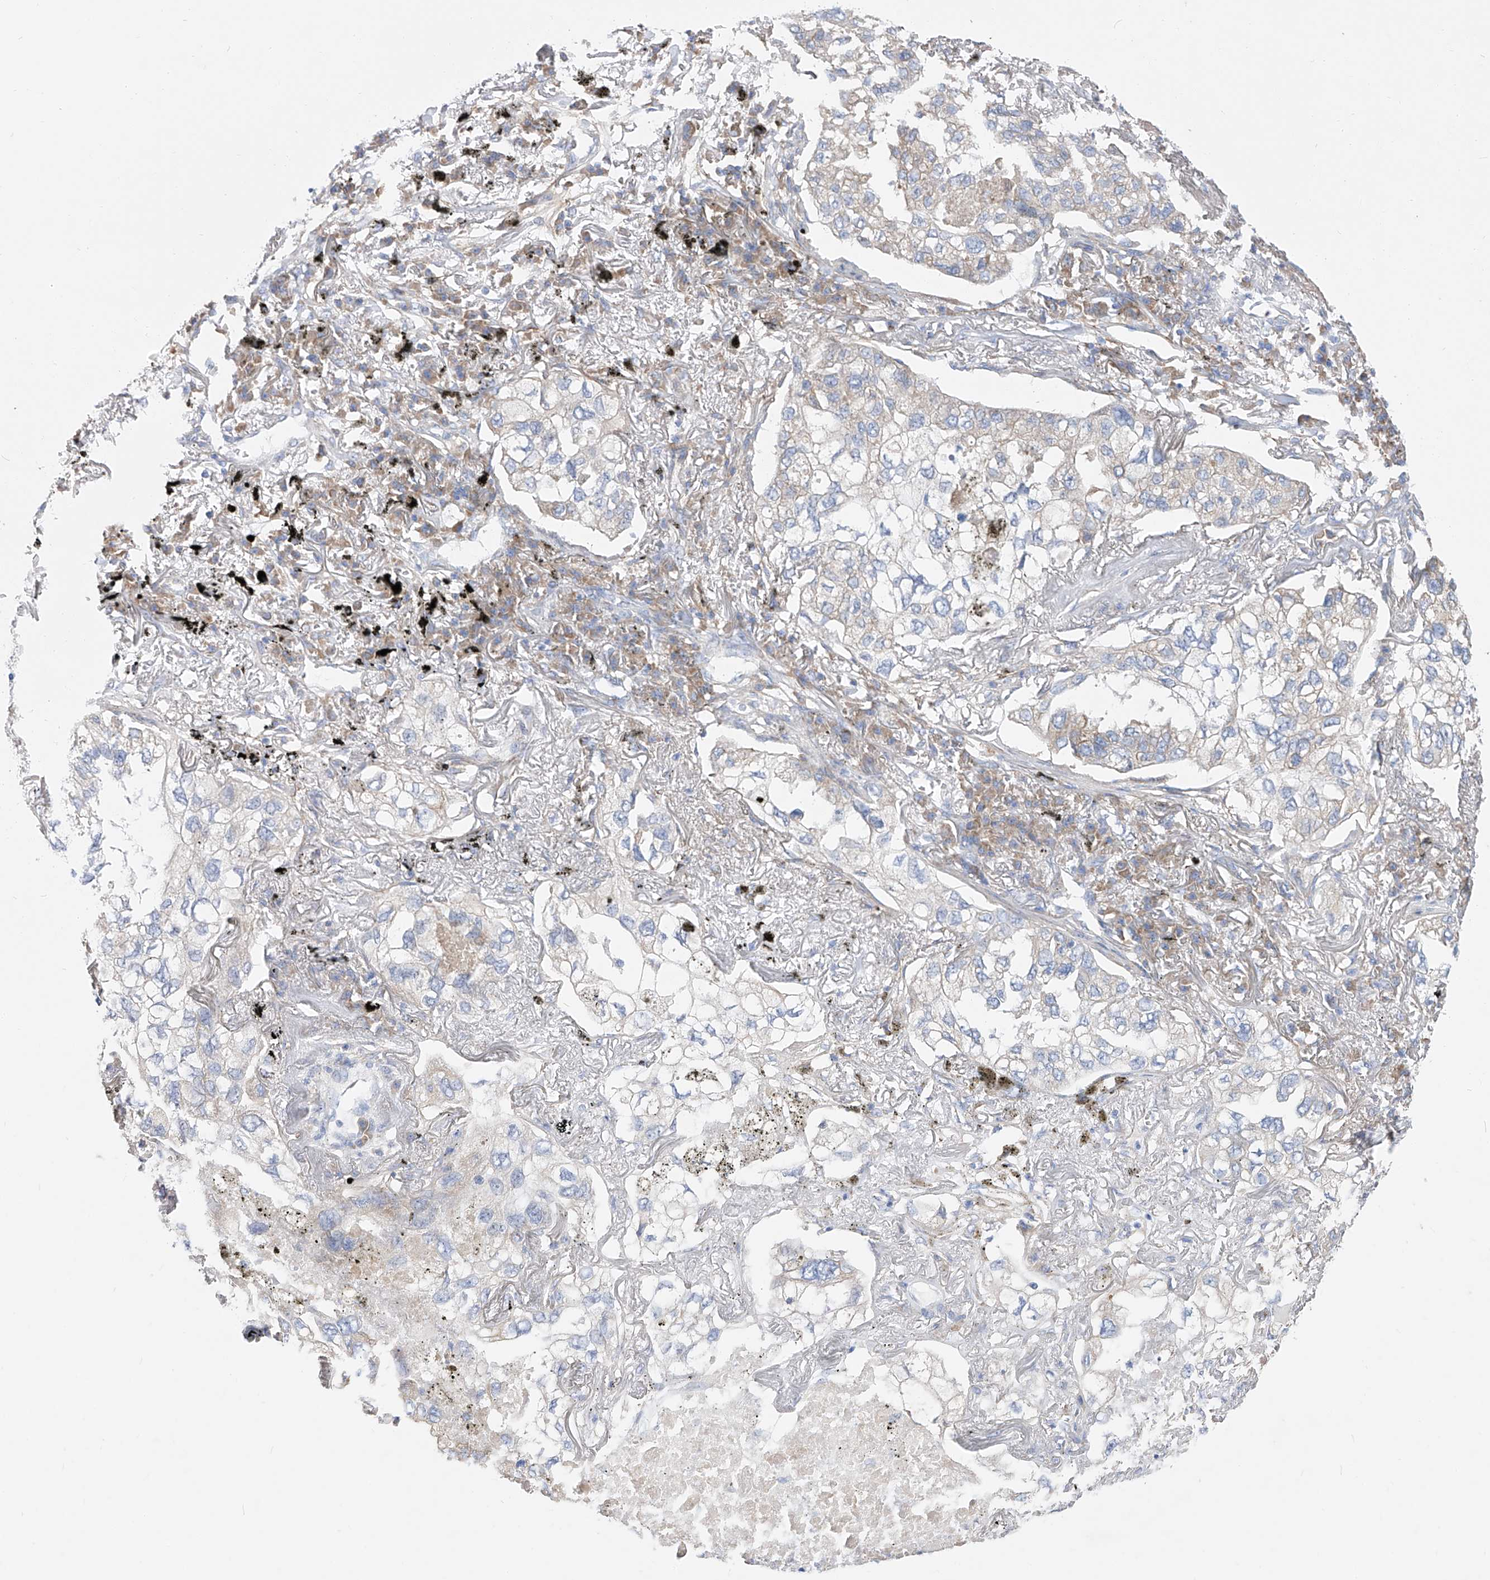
{"staining": {"intensity": "negative", "quantity": "none", "location": "none"}, "tissue": "lung cancer", "cell_type": "Tumor cells", "image_type": "cancer", "snomed": [{"axis": "morphology", "description": "Adenocarcinoma, NOS"}, {"axis": "topography", "description": "Lung"}], "caption": "This is a histopathology image of IHC staining of lung cancer (adenocarcinoma), which shows no expression in tumor cells. The staining was performed using DAB (3,3'-diaminobenzidine) to visualize the protein expression in brown, while the nuclei were stained in blue with hematoxylin (Magnification: 20x).", "gene": "UFL1", "patient": {"sex": "male", "age": 65}}